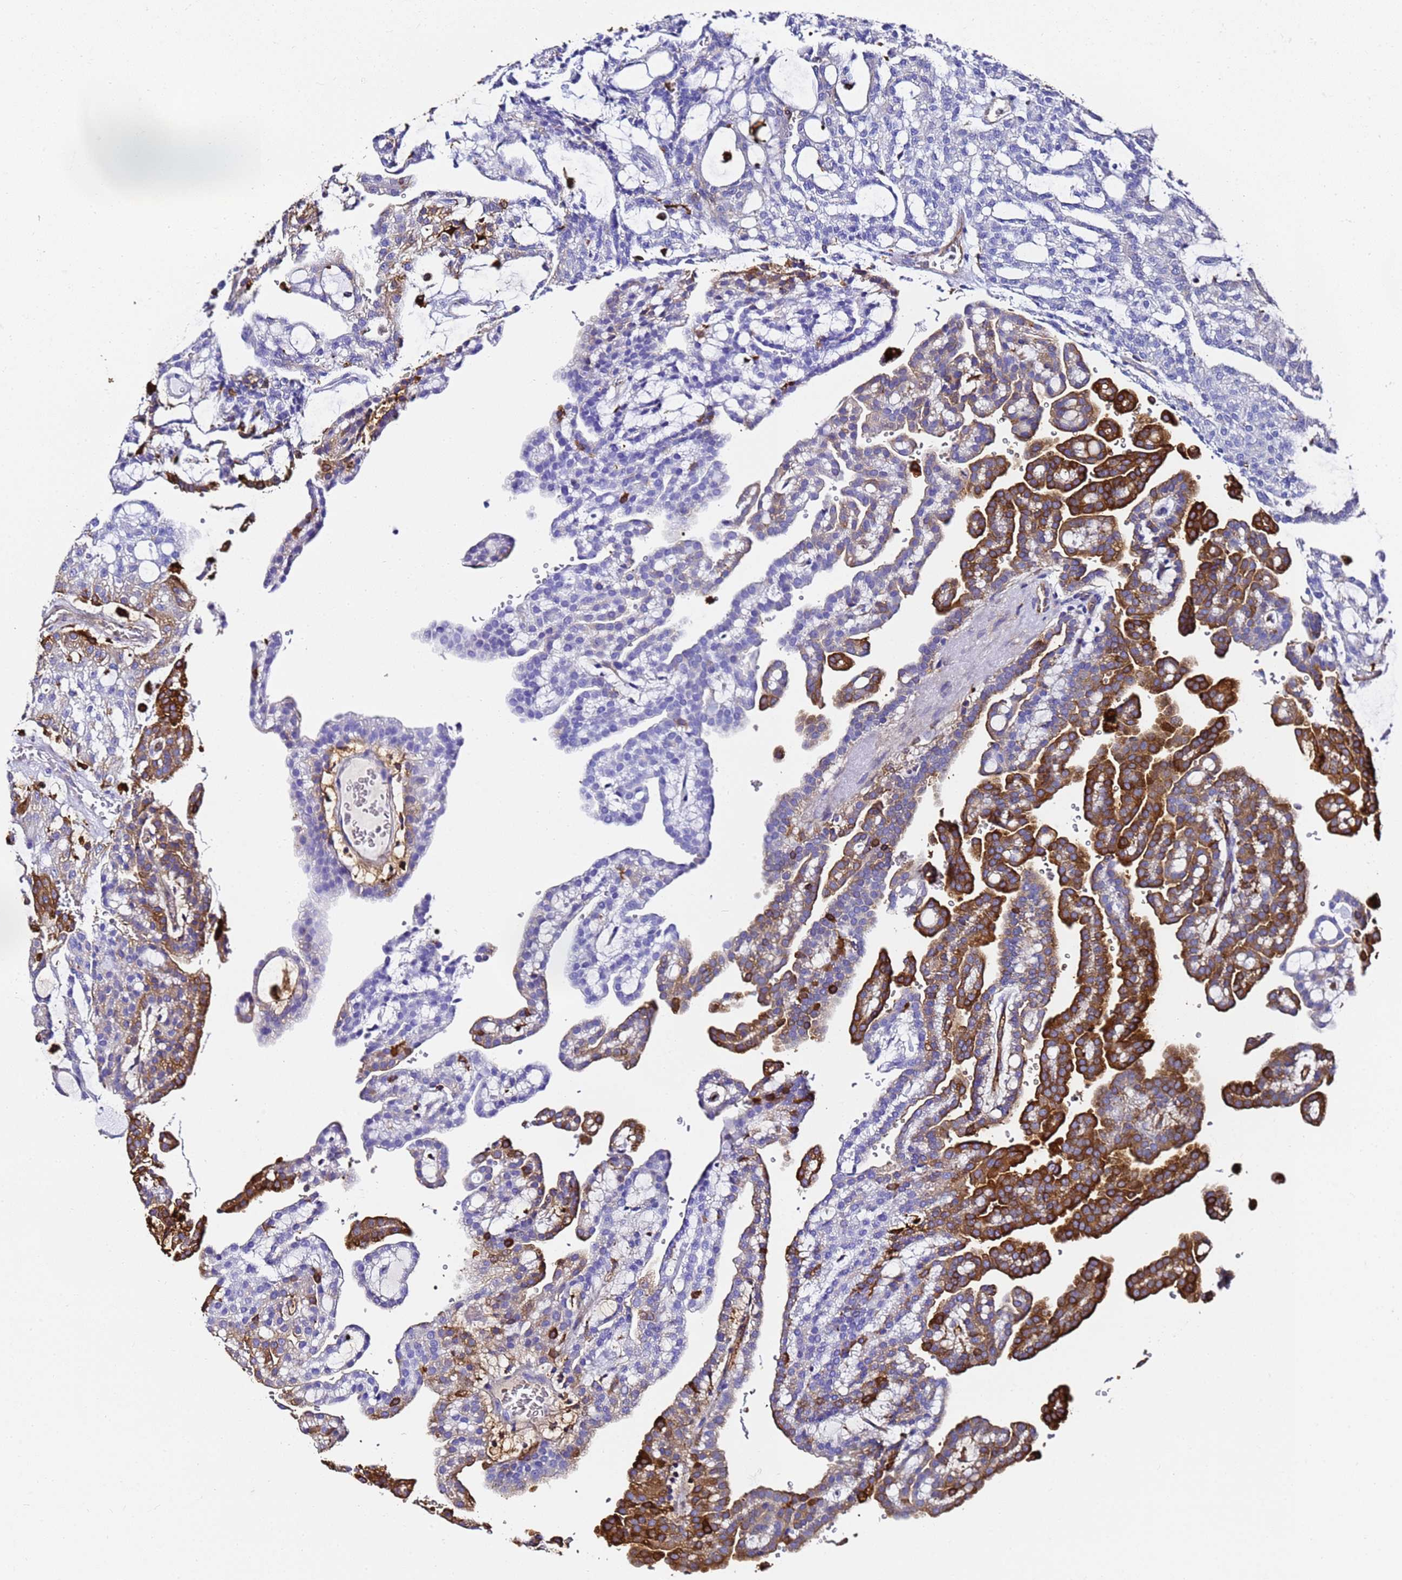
{"staining": {"intensity": "strong", "quantity": "<25%", "location": "cytoplasmic/membranous"}, "tissue": "renal cancer", "cell_type": "Tumor cells", "image_type": "cancer", "snomed": [{"axis": "morphology", "description": "Adenocarcinoma, NOS"}, {"axis": "topography", "description": "Kidney"}], "caption": "This is an image of immunohistochemistry (IHC) staining of renal cancer, which shows strong positivity in the cytoplasmic/membranous of tumor cells.", "gene": "FTL", "patient": {"sex": "male", "age": 63}}